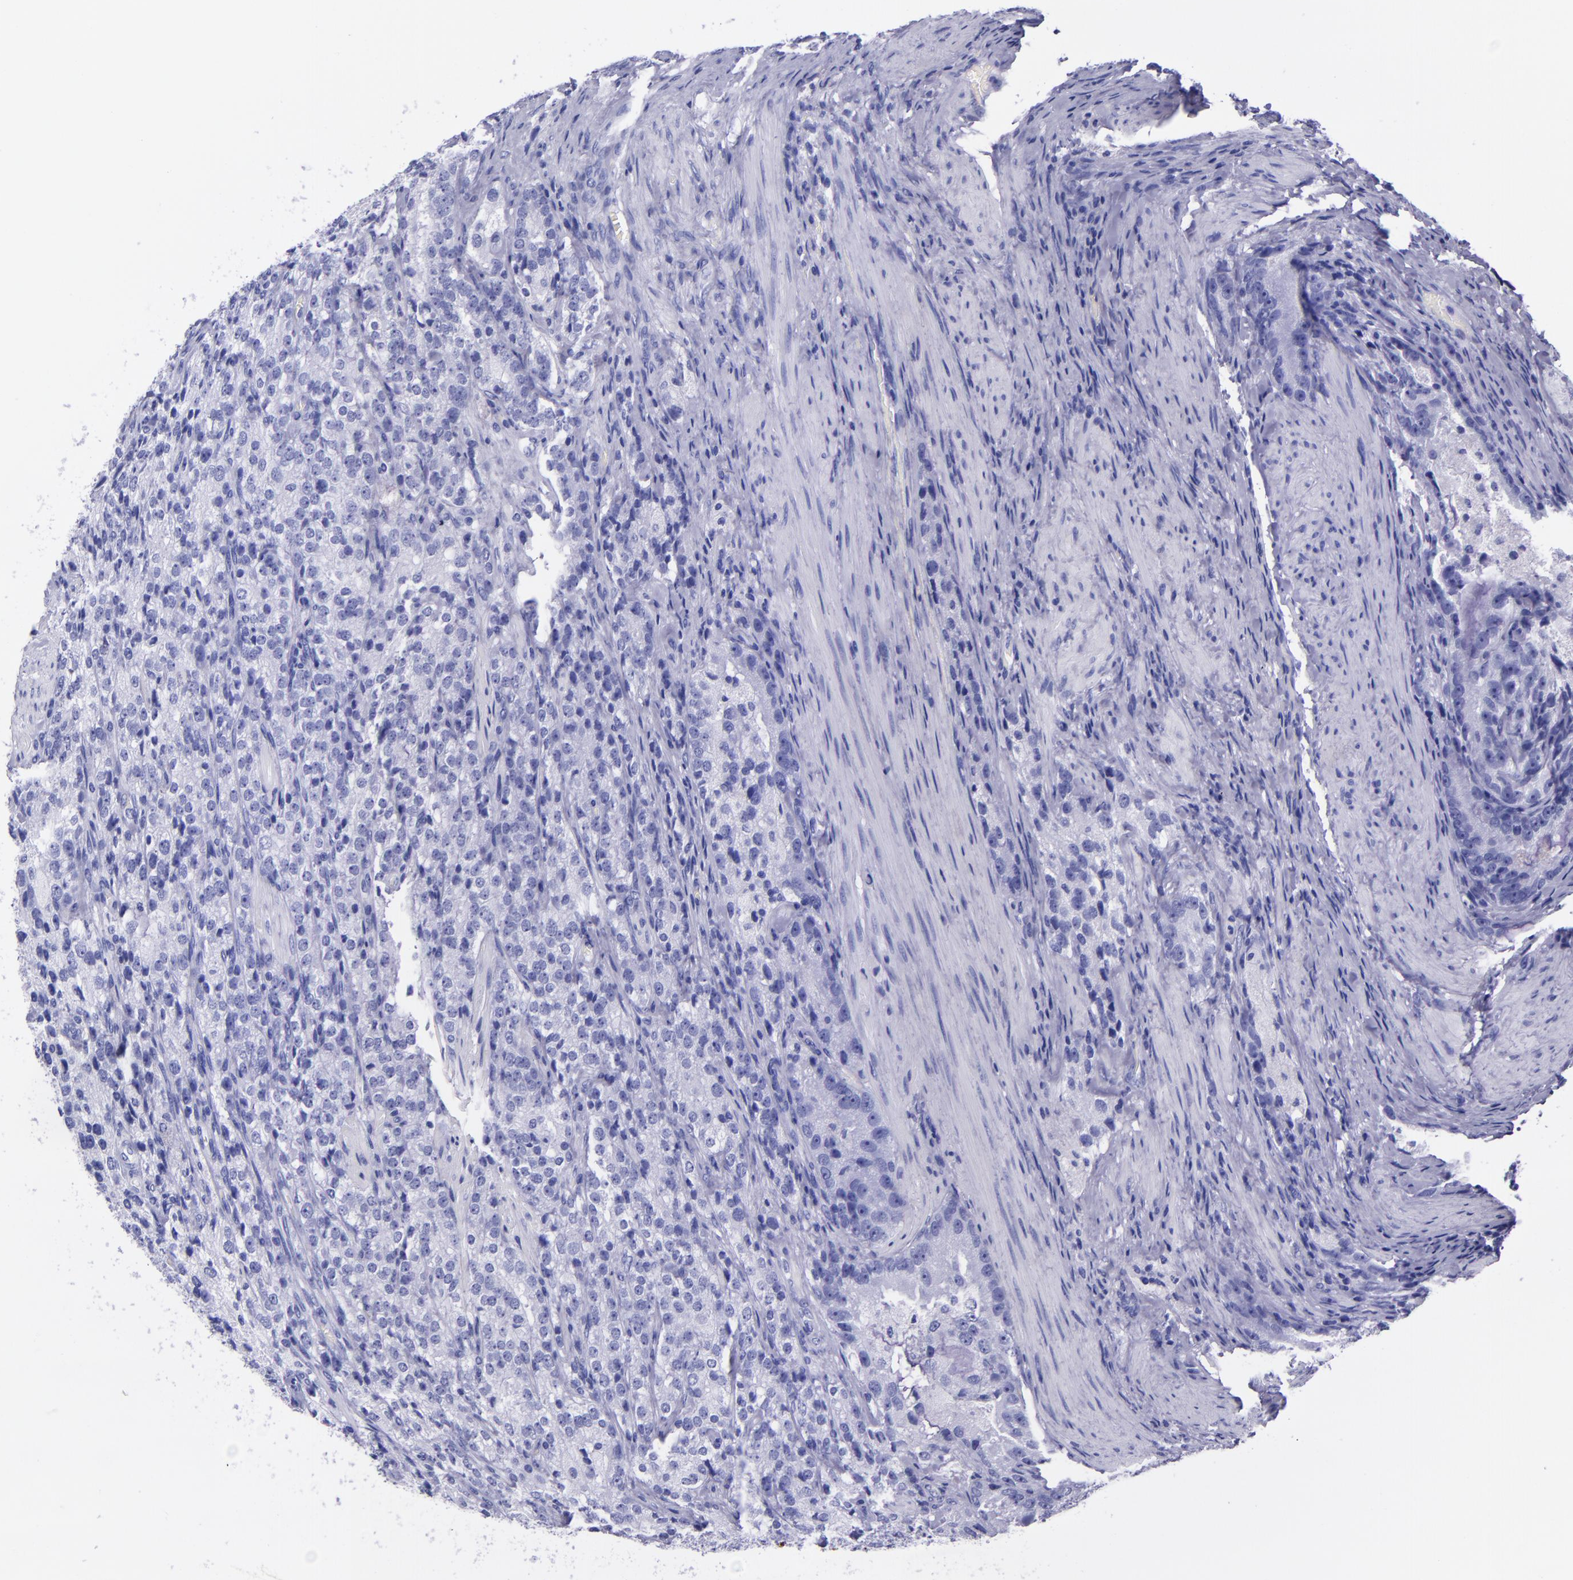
{"staining": {"intensity": "negative", "quantity": "none", "location": "none"}, "tissue": "prostate cancer", "cell_type": "Tumor cells", "image_type": "cancer", "snomed": [{"axis": "morphology", "description": "Adenocarcinoma, High grade"}, {"axis": "topography", "description": "Prostate"}], "caption": "Tumor cells show no significant protein expression in prostate high-grade adenocarcinoma.", "gene": "MBP", "patient": {"sex": "male", "age": 63}}